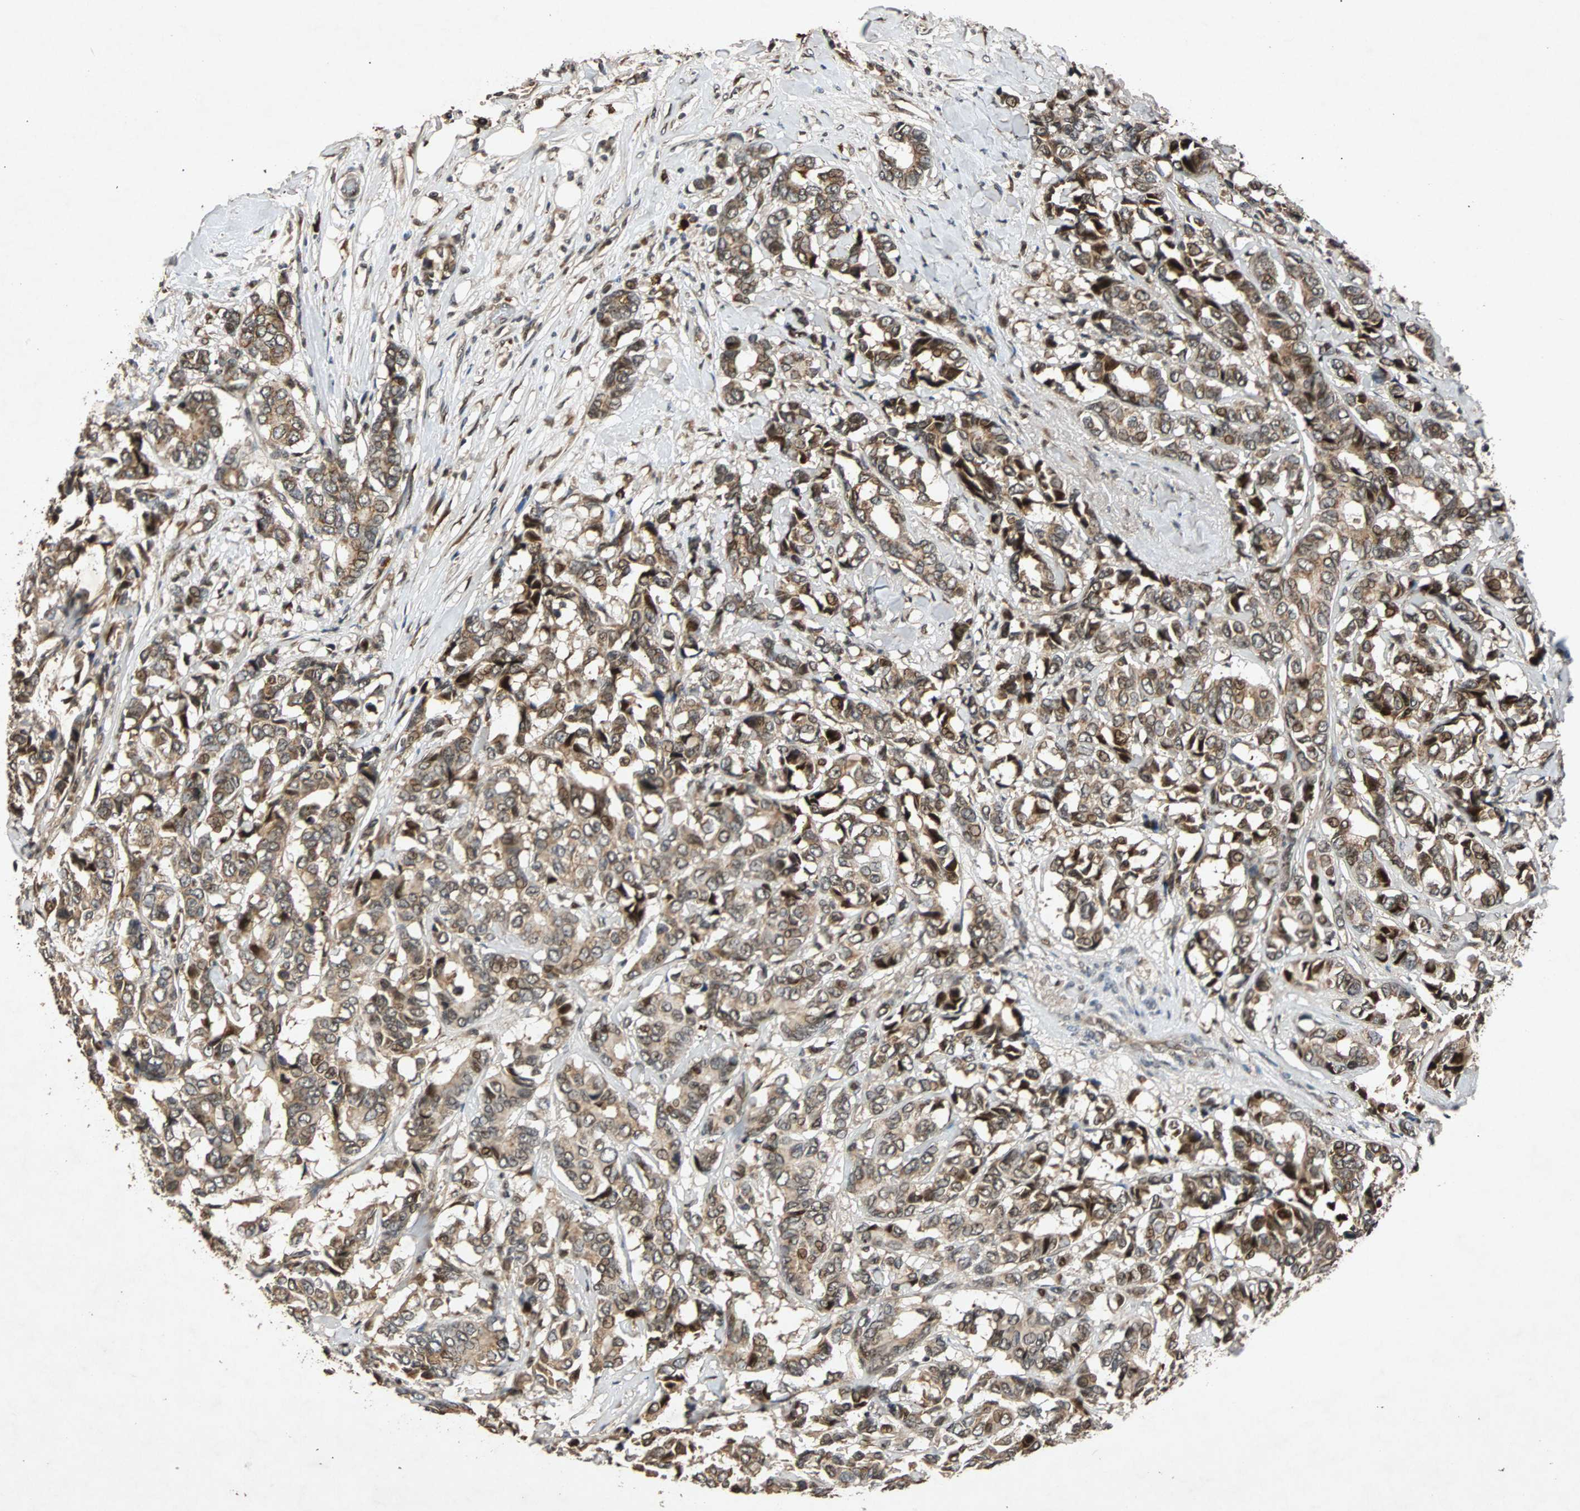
{"staining": {"intensity": "moderate", "quantity": ">75%", "location": "cytoplasmic/membranous"}, "tissue": "breast cancer", "cell_type": "Tumor cells", "image_type": "cancer", "snomed": [{"axis": "morphology", "description": "Duct carcinoma"}, {"axis": "topography", "description": "Breast"}], "caption": "This photomicrograph shows infiltrating ductal carcinoma (breast) stained with immunohistochemistry (IHC) to label a protein in brown. The cytoplasmic/membranous of tumor cells show moderate positivity for the protein. Nuclei are counter-stained blue.", "gene": "USP31", "patient": {"sex": "female", "age": 87}}